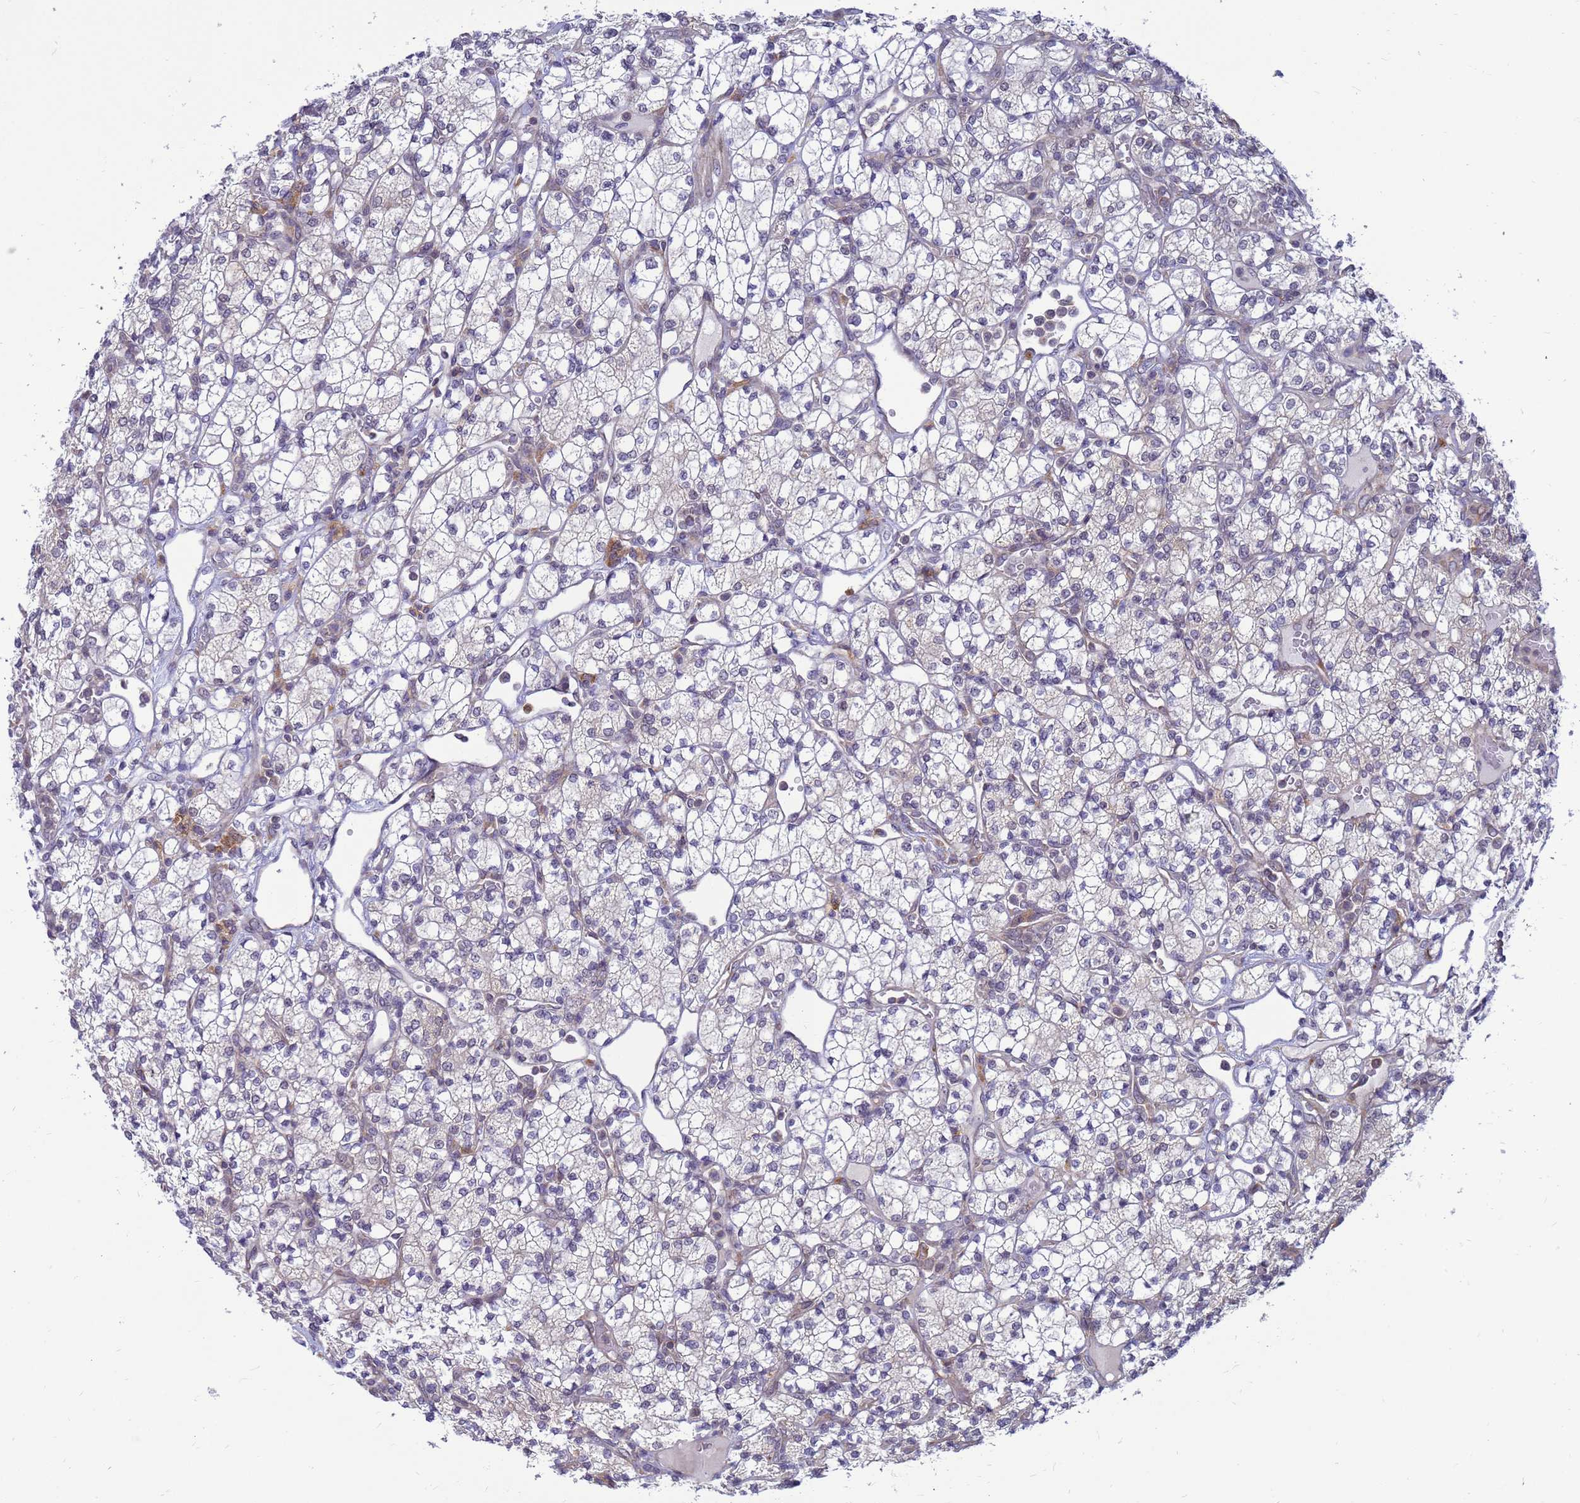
{"staining": {"intensity": "negative", "quantity": "none", "location": "none"}, "tissue": "renal cancer", "cell_type": "Tumor cells", "image_type": "cancer", "snomed": [{"axis": "morphology", "description": "Adenocarcinoma, NOS"}, {"axis": "topography", "description": "Kidney"}], "caption": "Immunohistochemical staining of human renal adenocarcinoma reveals no significant staining in tumor cells.", "gene": "C12orf43", "patient": {"sex": "male", "age": 77}}